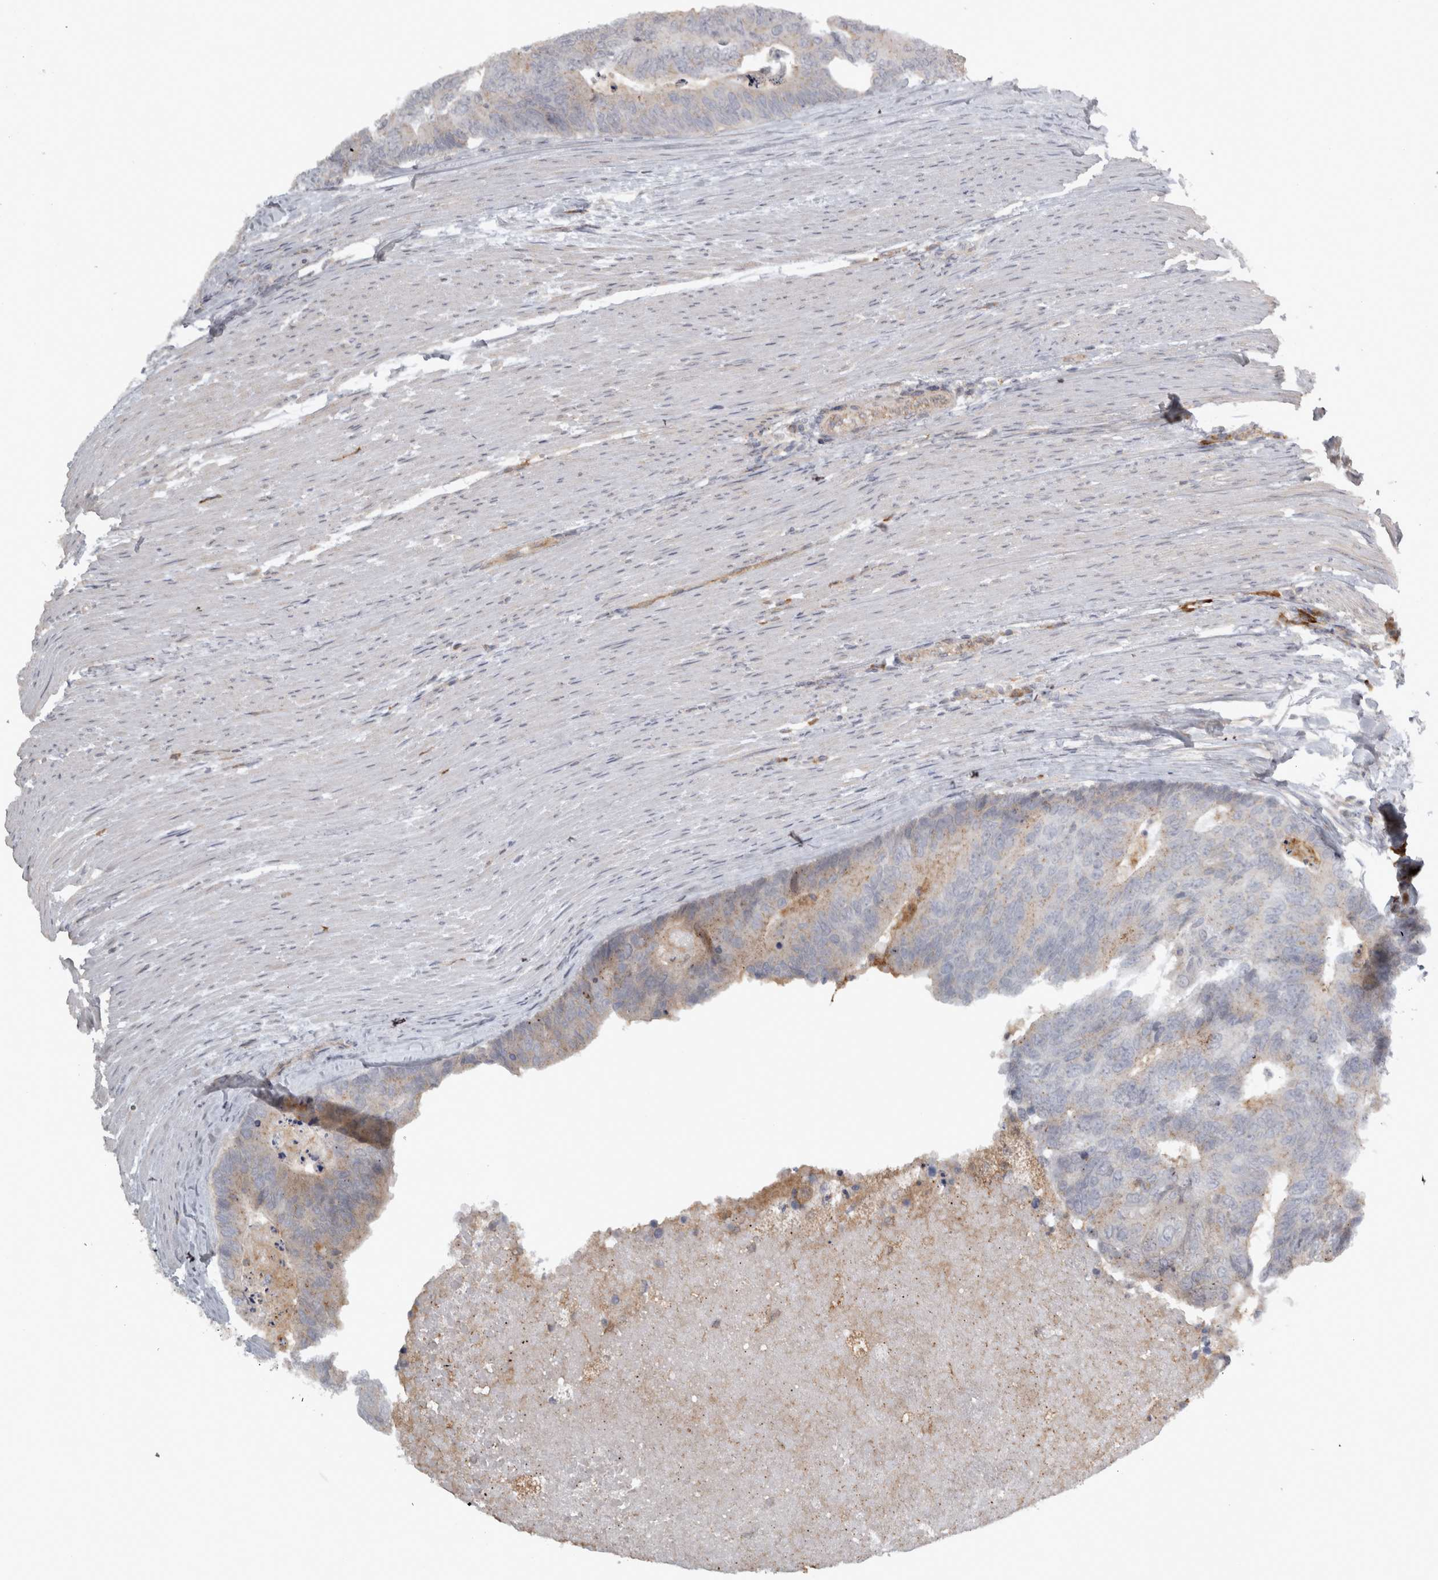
{"staining": {"intensity": "weak", "quantity": "<25%", "location": "cytoplasmic/membranous"}, "tissue": "colorectal cancer", "cell_type": "Tumor cells", "image_type": "cancer", "snomed": [{"axis": "morphology", "description": "Adenocarcinoma, NOS"}, {"axis": "topography", "description": "Colon"}], "caption": "A histopathology image of adenocarcinoma (colorectal) stained for a protein demonstrates no brown staining in tumor cells. (DAB (3,3'-diaminobenzidine) IHC visualized using brightfield microscopy, high magnification).", "gene": "SLCO5A1", "patient": {"sex": "female", "age": 67}}